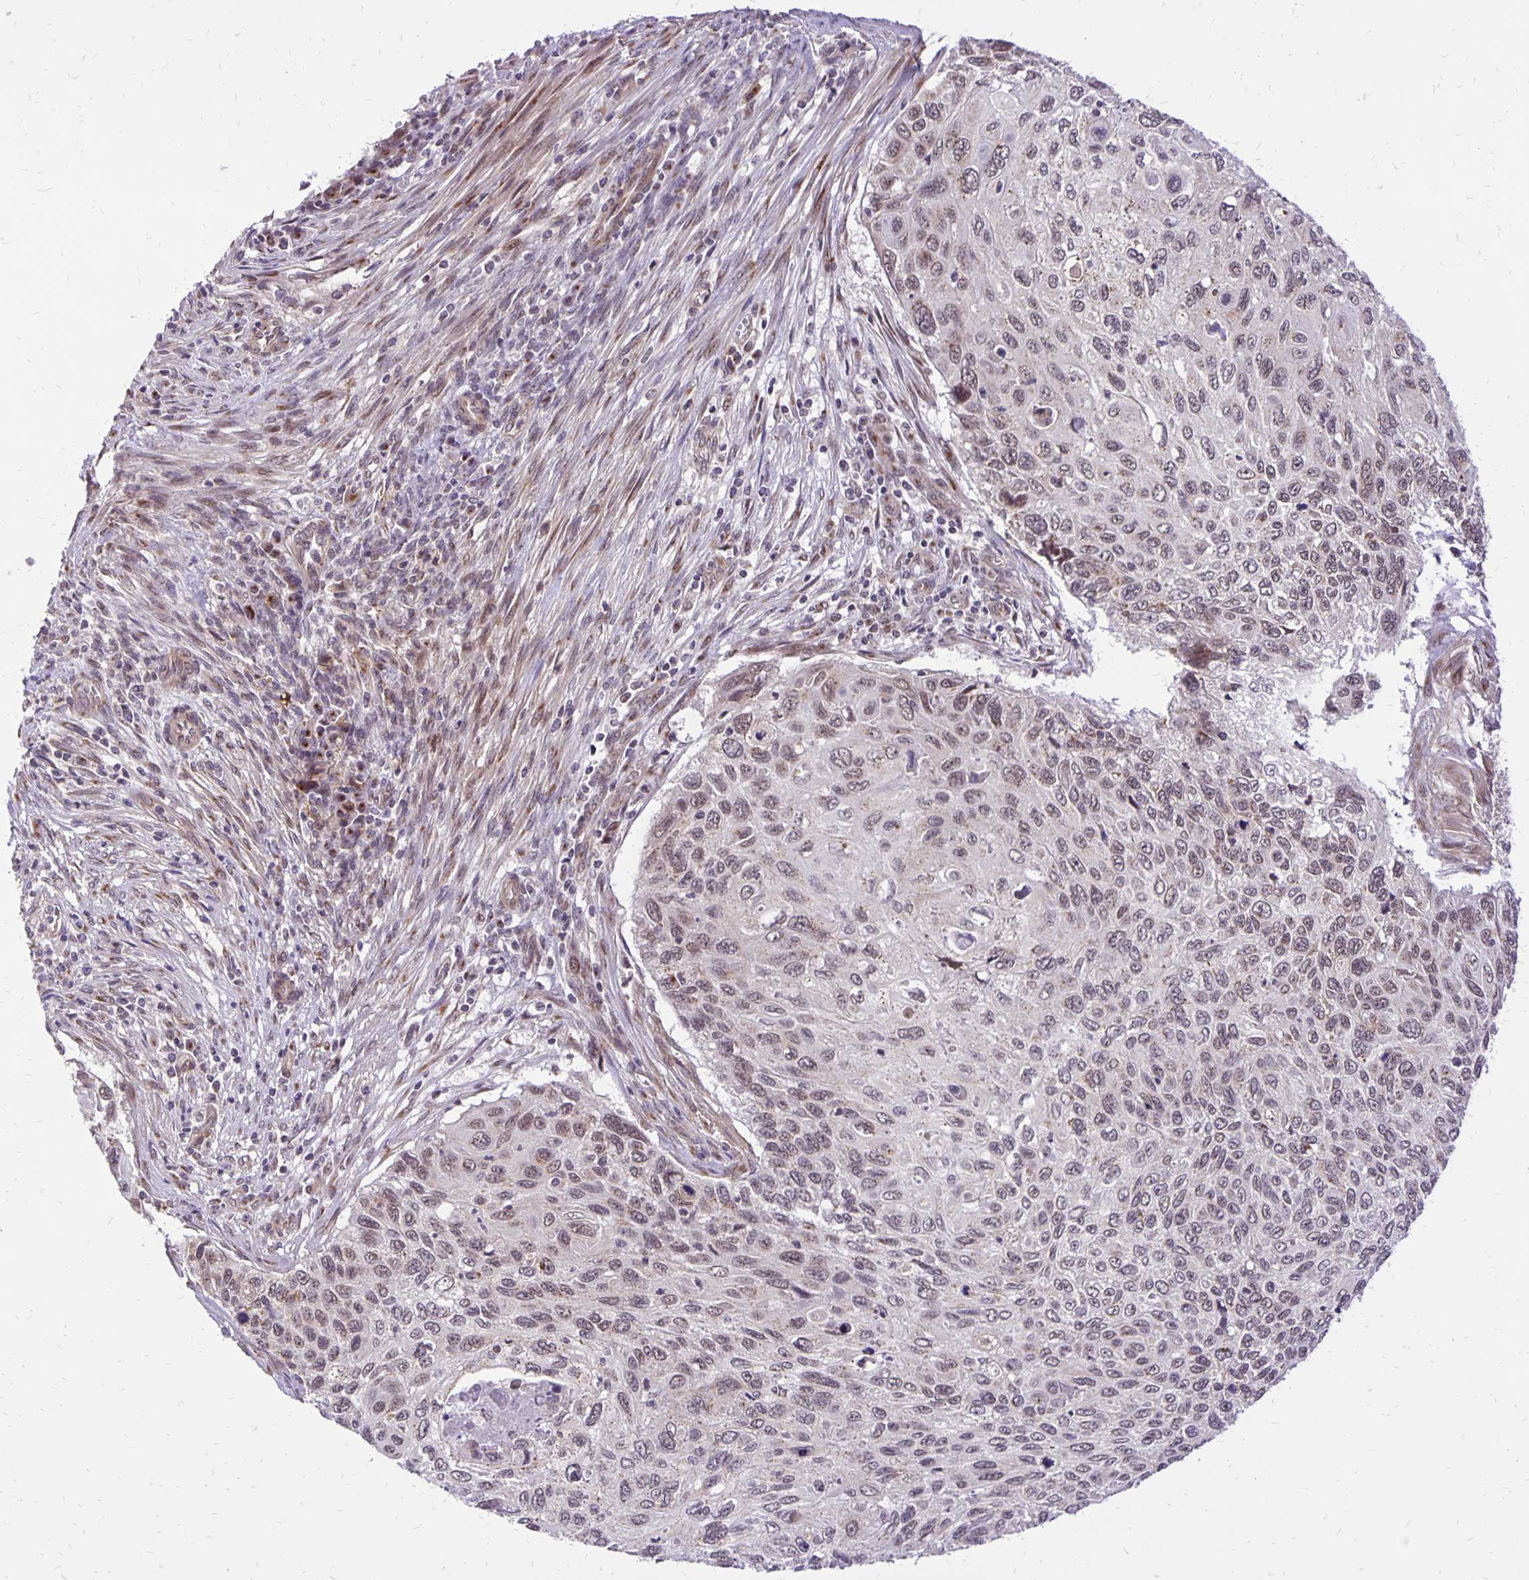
{"staining": {"intensity": "weak", "quantity": "25%-75%", "location": "nuclear"}, "tissue": "cervical cancer", "cell_type": "Tumor cells", "image_type": "cancer", "snomed": [{"axis": "morphology", "description": "Squamous cell carcinoma, NOS"}, {"axis": "topography", "description": "Cervix"}], "caption": "Cervical cancer (squamous cell carcinoma) was stained to show a protein in brown. There is low levels of weak nuclear staining in about 25%-75% of tumor cells.", "gene": "GOLGA5", "patient": {"sex": "female", "age": 70}}